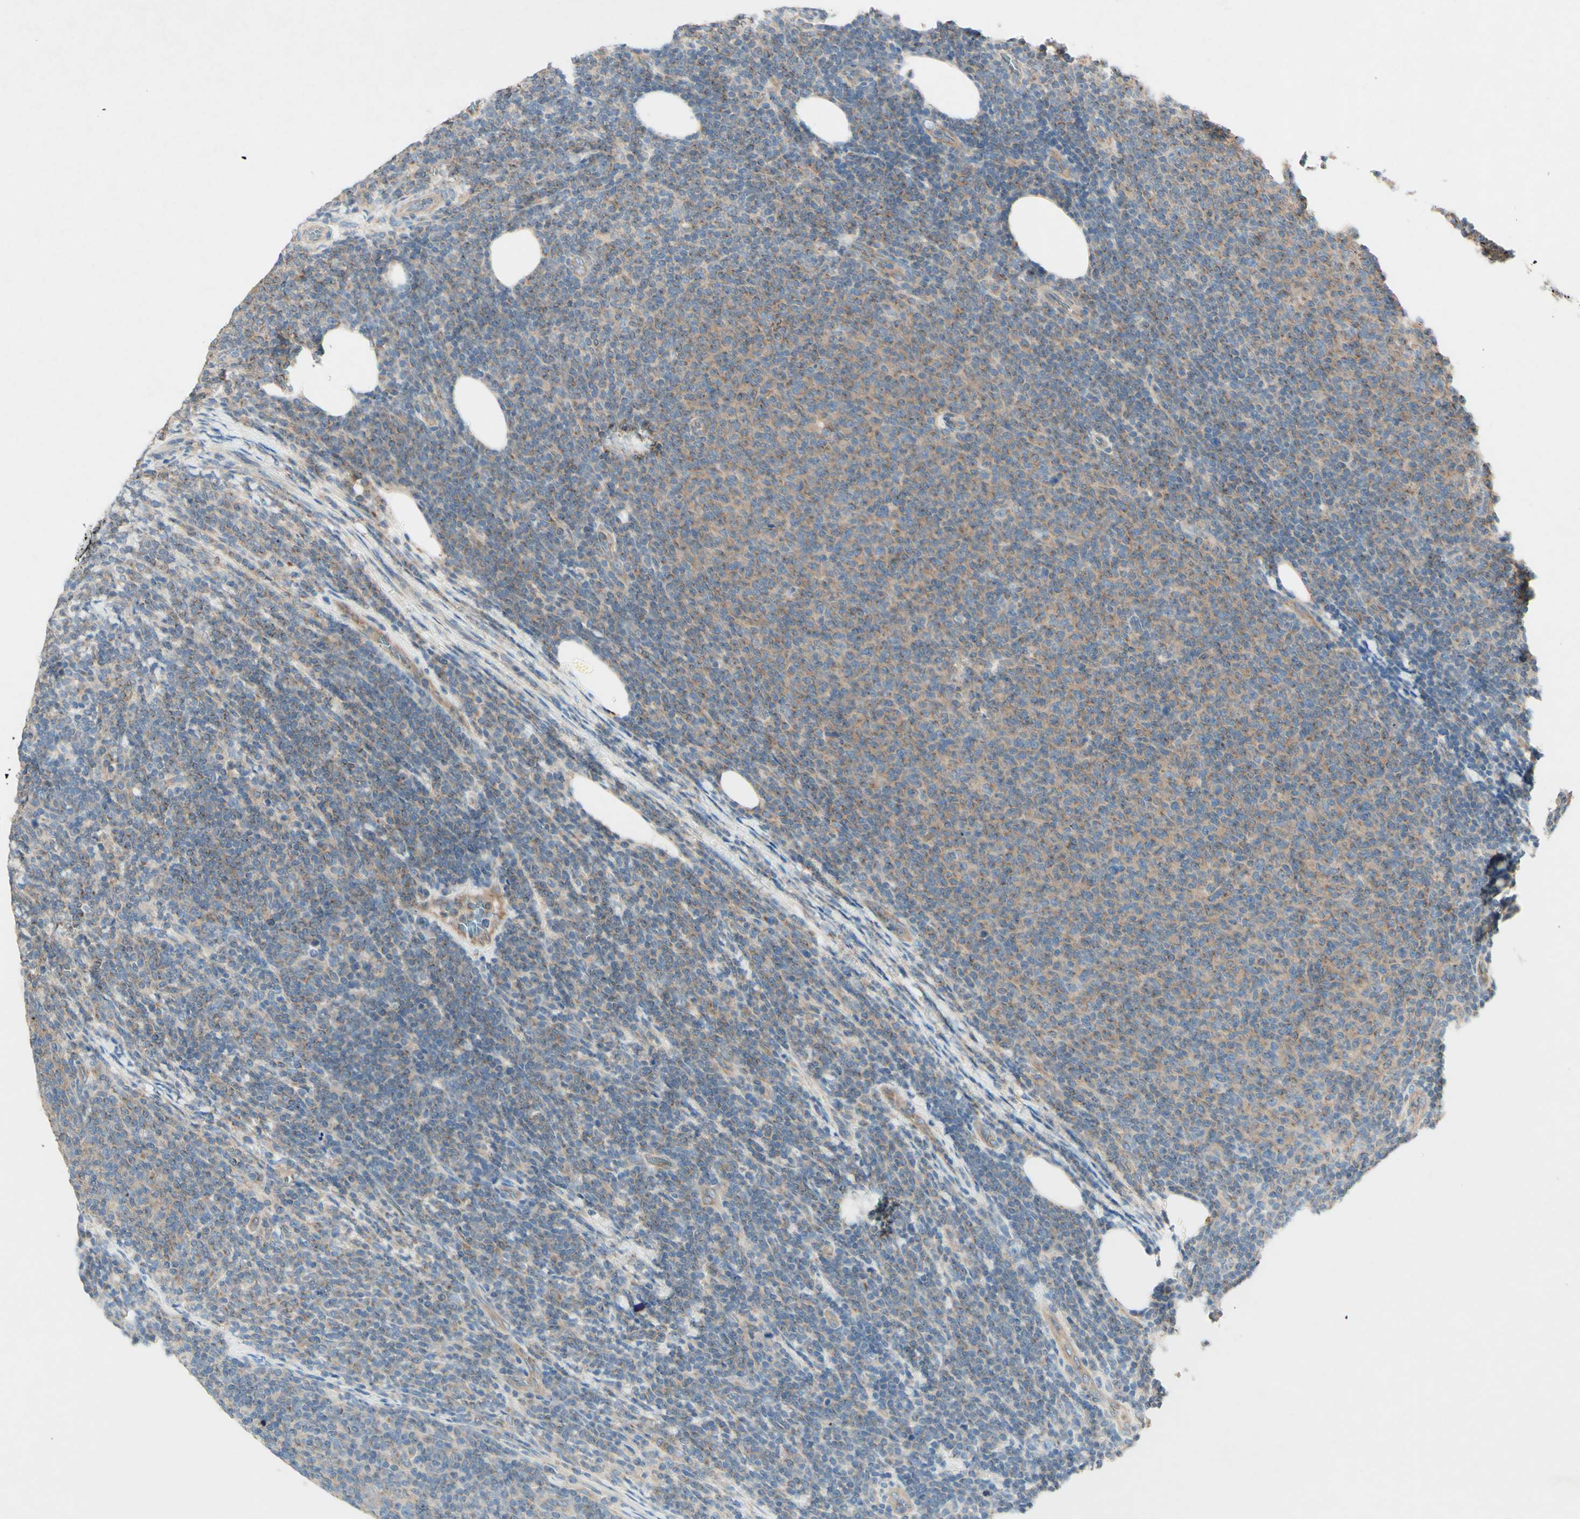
{"staining": {"intensity": "weak", "quantity": ">75%", "location": "cytoplasmic/membranous"}, "tissue": "lymphoma", "cell_type": "Tumor cells", "image_type": "cancer", "snomed": [{"axis": "morphology", "description": "Malignant lymphoma, non-Hodgkin's type, Low grade"}, {"axis": "topography", "description": "Lymph node"}], "caption": "Protein staining exhibits weak cytoplasmic/membranous positivity in about >75% of tumor cells in low-grade malignant lymphoma, non-Hodgkin's type.", "gene": "MTM1", "patient": {"sex": "male", "age": 66}}